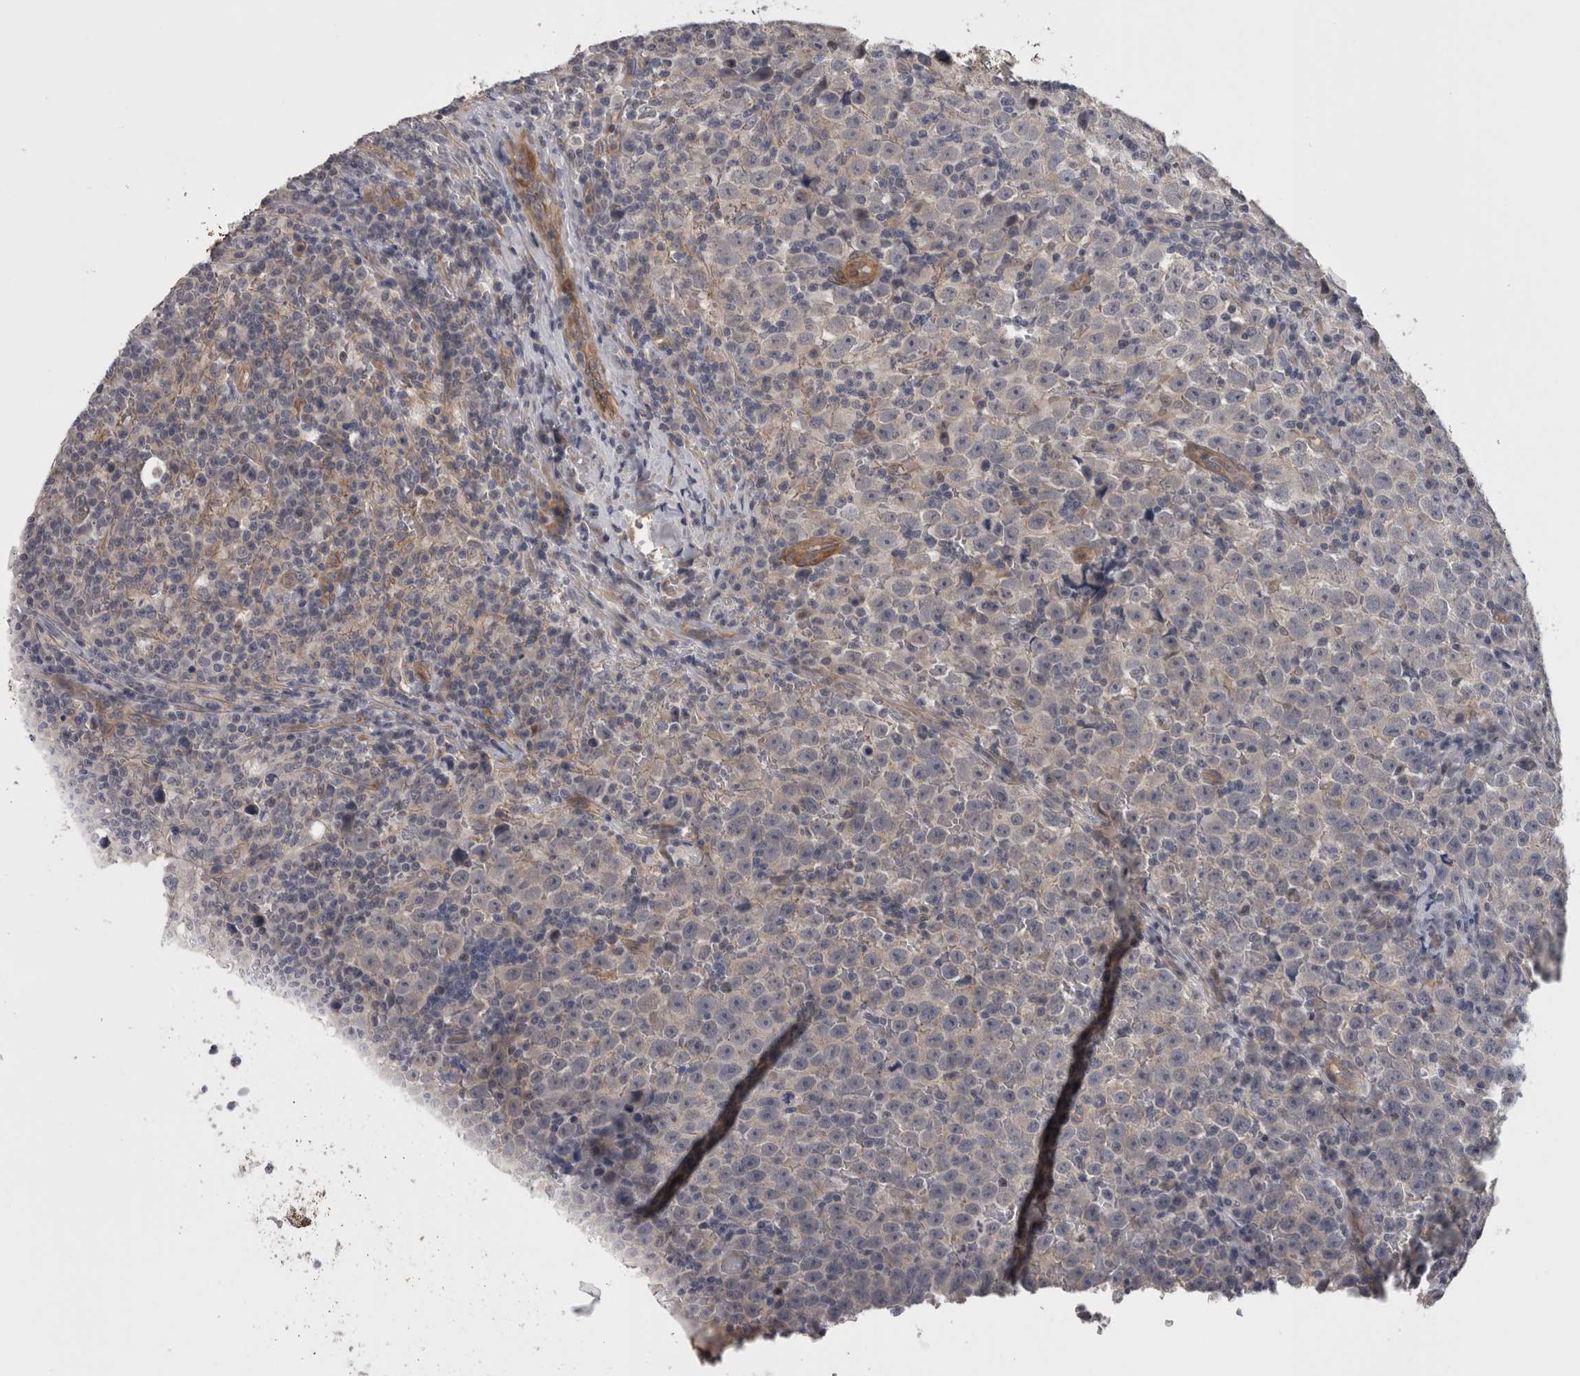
{"staining": {"intensity": "negative", "quantity": "none", "location": "none"}, "tissue": "testis cancer", "cell_type": "Tumor cells", "image_type": "cancer", "snomed": [{"axis": "morphology", "description": "Seminoma, NOS"}, {"axis": "topography", "description": "Testis"}], "caption": "Image shows no protein staining in tumor cells of testis cancer tissue. Nuclei are stained in blue.", "gene": "RMDN1", "patient": {"sex": "male", "age": 43}}